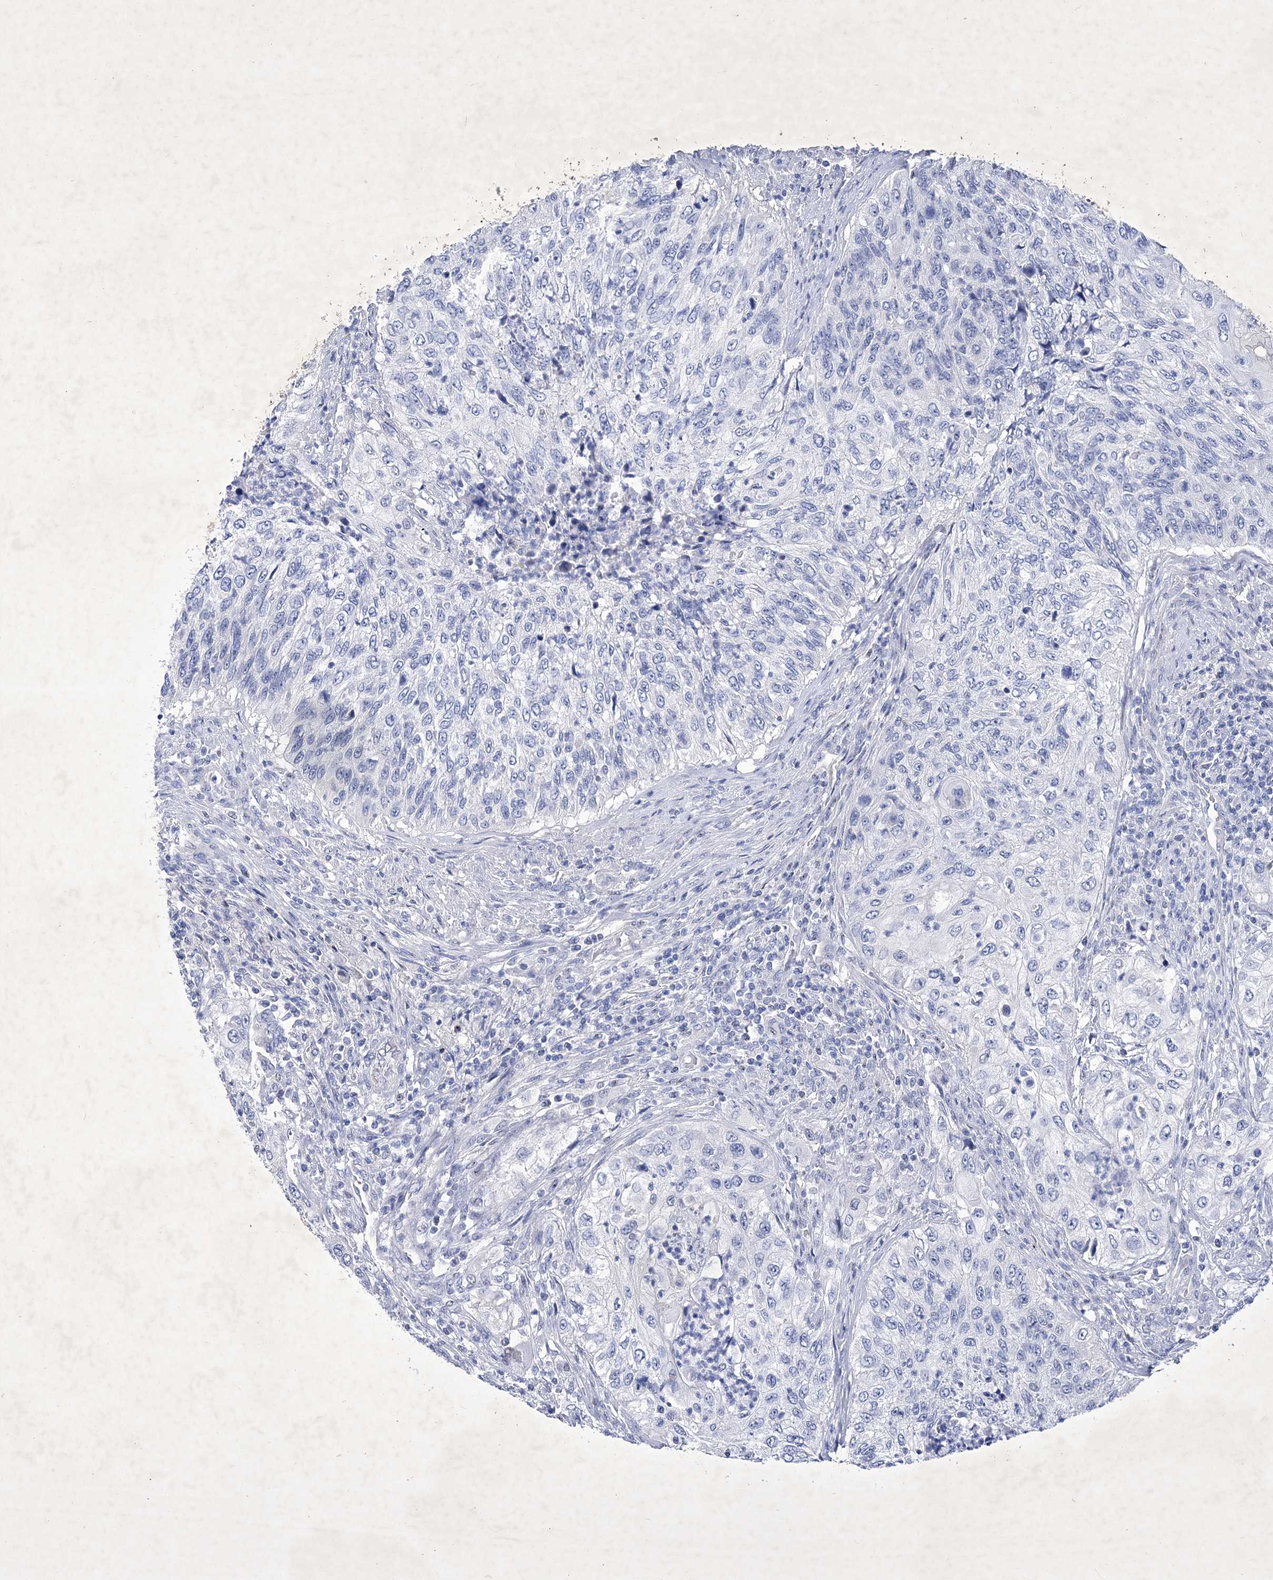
{"staining": {"intensity": "negative", "quantity": "none", "location": "none"}, "tissue": "urothelial cancer", "cell_type": "Tumor cells", "image_type": "cancer", "snomed": [{"axis": "morphology", "description": "Urothelial carcinoma, High grade"}, {"axis": "topography", "description": "Urinary bladder"}], "caption": "High magnification brightfield microscopy of urothelial cancer stained with DAB (3,3'-diaminobenzidine) (brown) and counterstained with hematoxylin (blue): tumor cells show no significant staining.", "gene": "GPN1", "patient": {"sex": "female", "age": 60}}